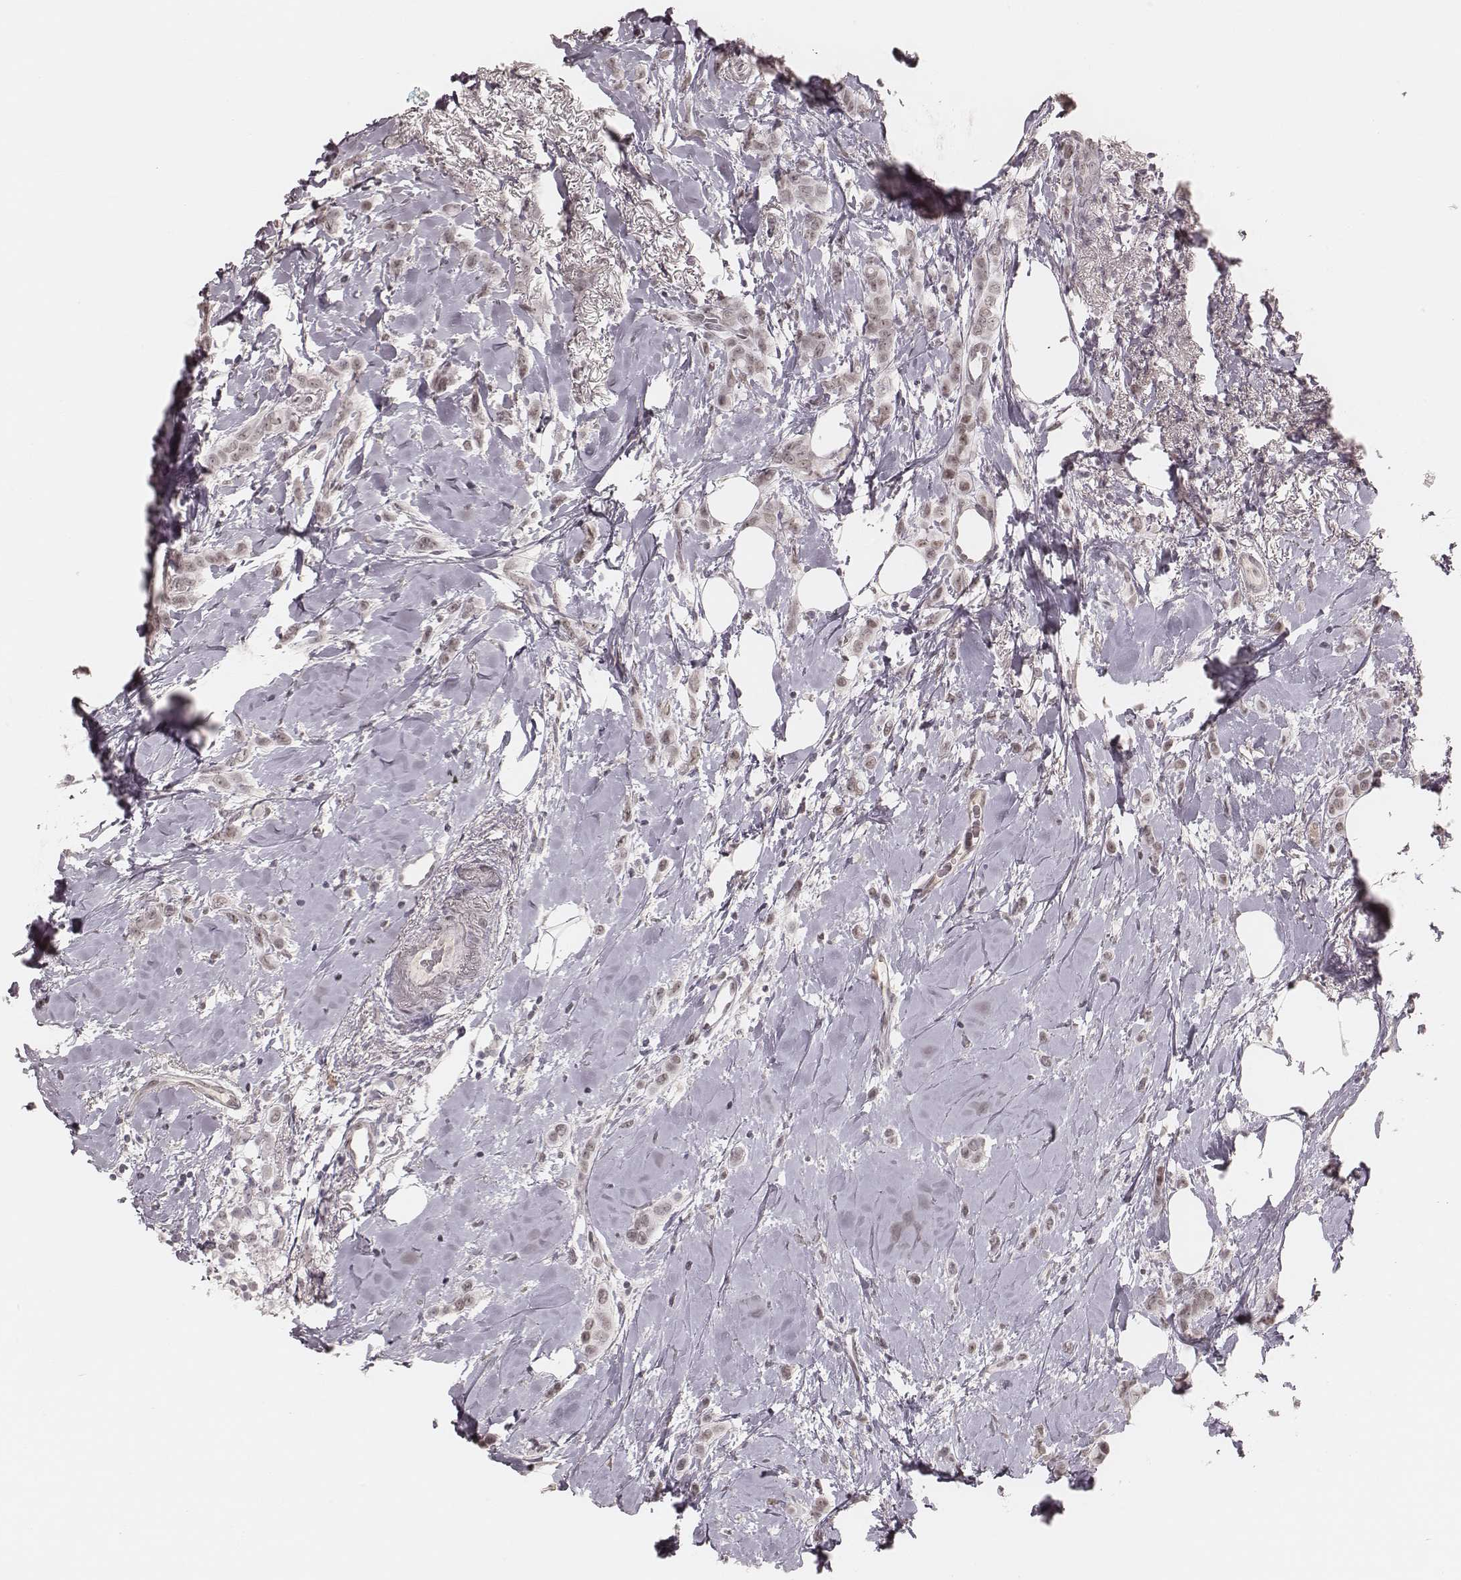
{"staining": {"intensity": "weak", "quantity": "25%-75%", "location": "nuclear"}, "tissue": "breast cancer", "cell_type": "Tumor cells", "image_type": "cancer", "snomed": [{"axis": "morphology", "description": "Lobular carcinoma"}, {"axis": "topography", "description": "Breast"}], "caption": "DAB (3,3'-diaminobenzidine) immunohistochemical staining of human breast lobular carcinoma reveals weak nuclear protein positivity in about 25%-75% of tumor cells.", "gene": "KITLG", "patient": {"sex": "female", "age": 66}}